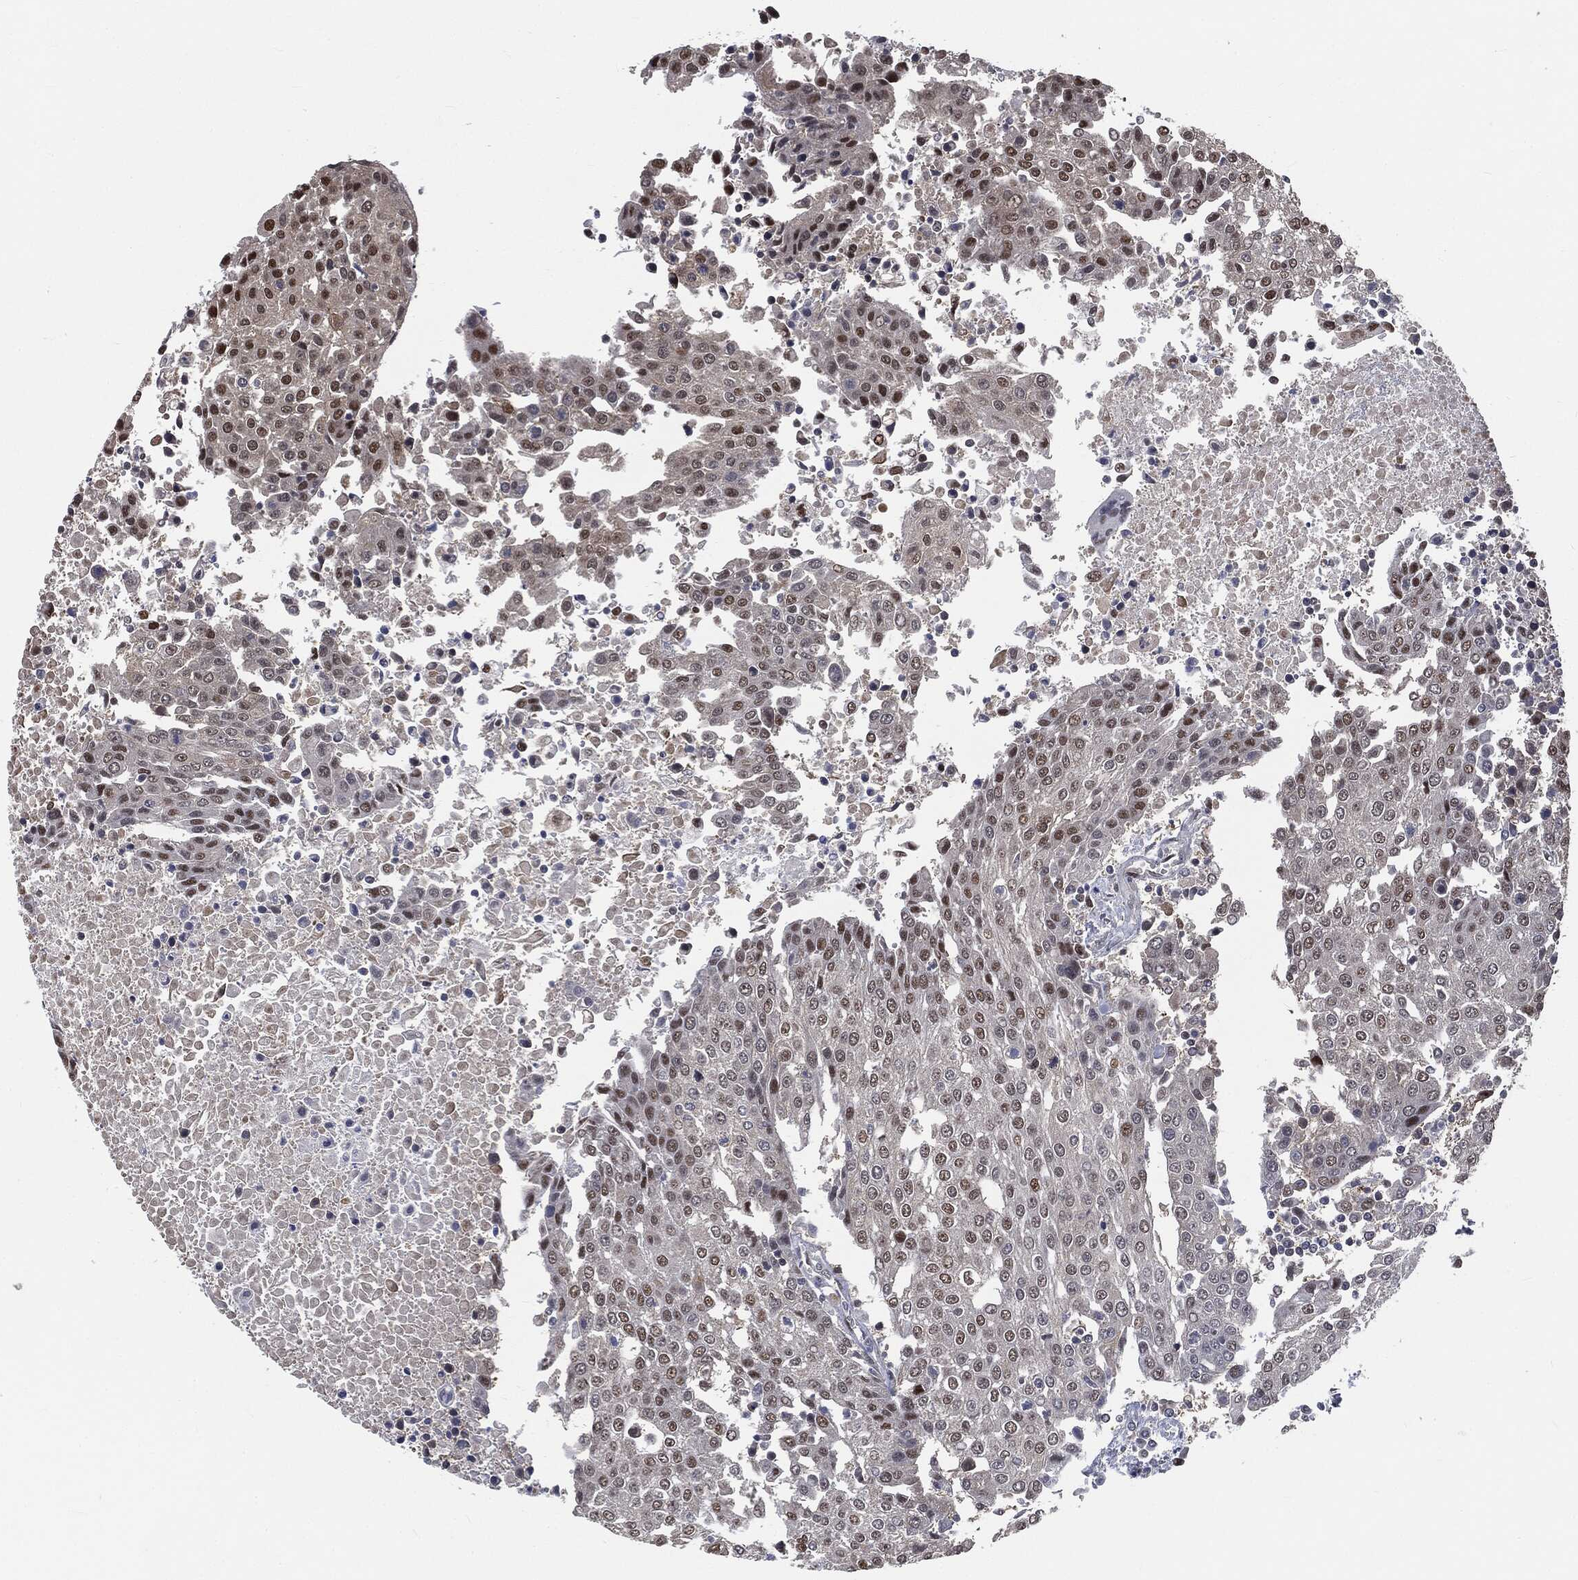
{"staining": {"intensity": "strong", "quantity": "<25%", "location": "nuclear"}, "tissue": "urothelial cancer", "cell_type": "Tumor cells", "image_type": "cancer", "snomed": [{"axis": "morphology", "description": "Urothelial carcinoma, High grade"}, {"axis": "topography", "description": "Urinary bladder"}], "caption": "Human high-grade urothelial carcinoma stained with a protein marker shows strong staining in tumor cells.", "gene": "SHLD2", "patient": {"sex": "female", "age": 85}}